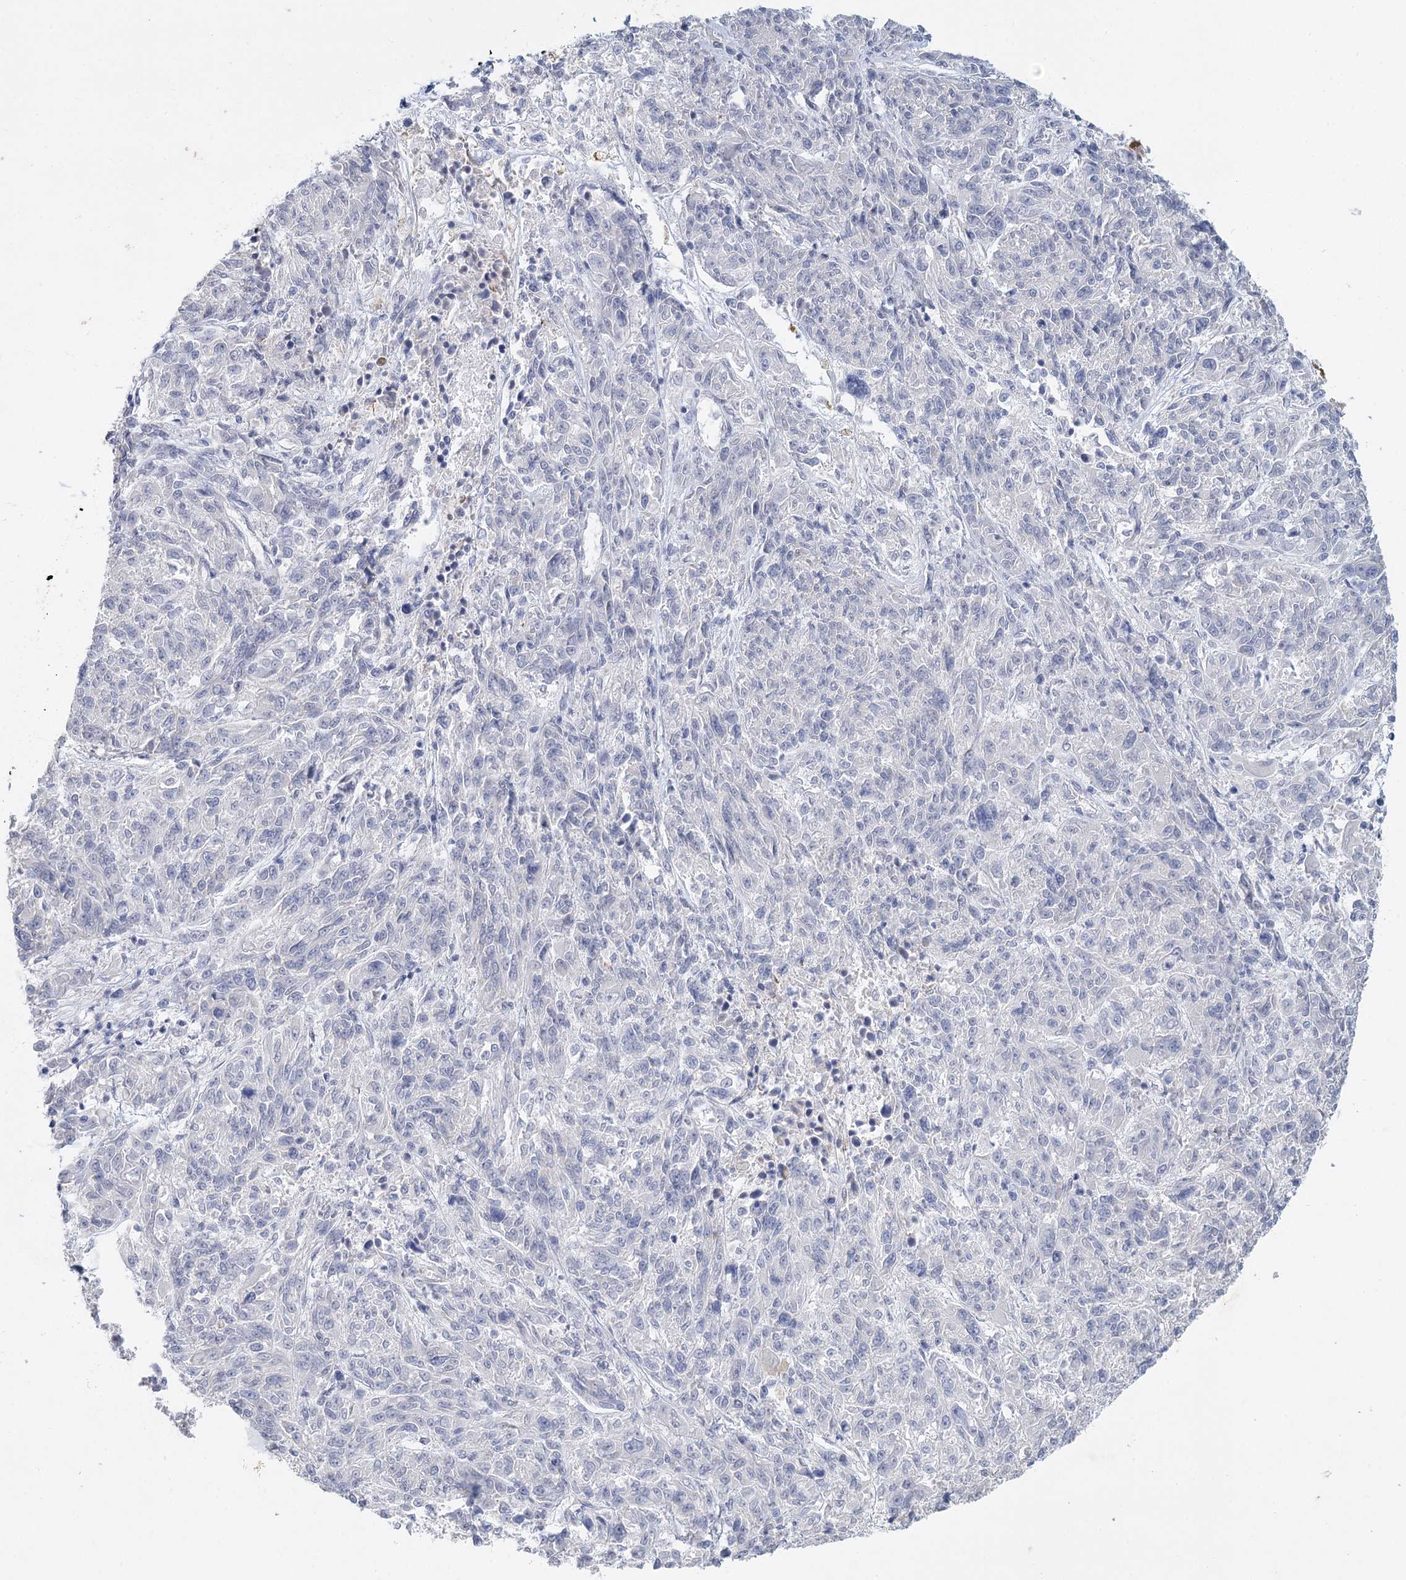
{"staining": {"intensity": "negative", "quantity": "none", "location": "none"}, "tissue": "melanoma", "cell_type": "Tumor cells", "image_type": "cancer", "snomed": [{"axis": "morphology", "description": "Malignant melanoma, NOS"}, {"axis": "topography", "description": "Skin"}], "caption": "Malignant melanoma stained for a protein using IHC shows no positivity tumor cells.", "gene": "ARHGAP44", "patient": {"sex": "male", "age": 53}}